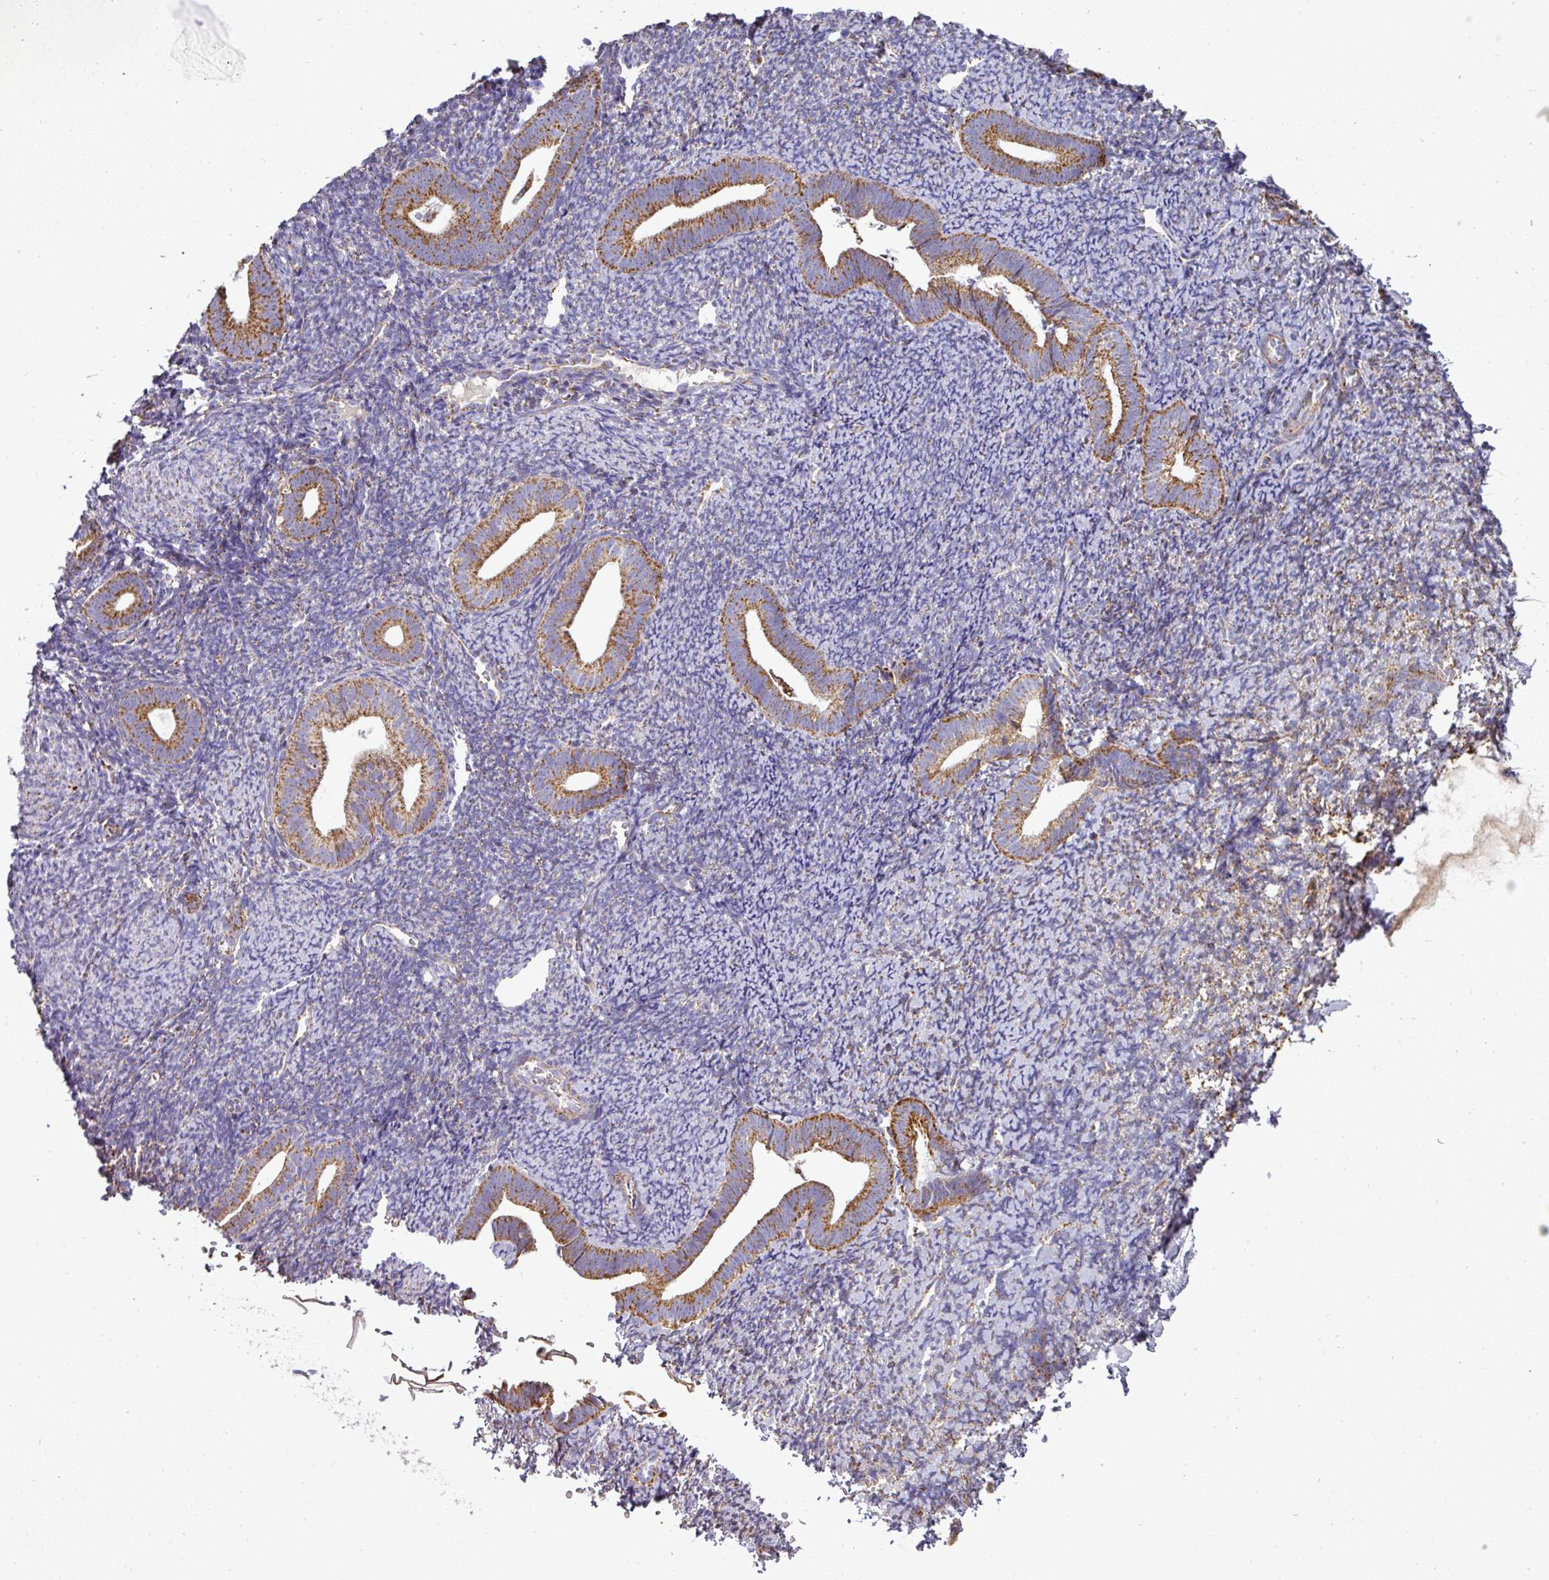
{"staining": {"intensity": "negative", "quantity": "none", "location": "none"}, "tissue": "endometrium", "cell_type": "Cells in endometrial stroma", "image_type": "normal", "snomed": [{"axis": "morphology", "description": "Normal tissue, NOS"}, {"axis": "topography", "description": "Endometrium"}], "caption": "High magnification brightfield microscopy of normal endometrium stained with DAB (3,3'-diaminobenzidine) (brown) and counterstained with hematoxylin (blue): cells in endometrial stroma show no significant expression.", "gene": "UQCRFS1", "patient": {"sex": "female", "age": 39}}